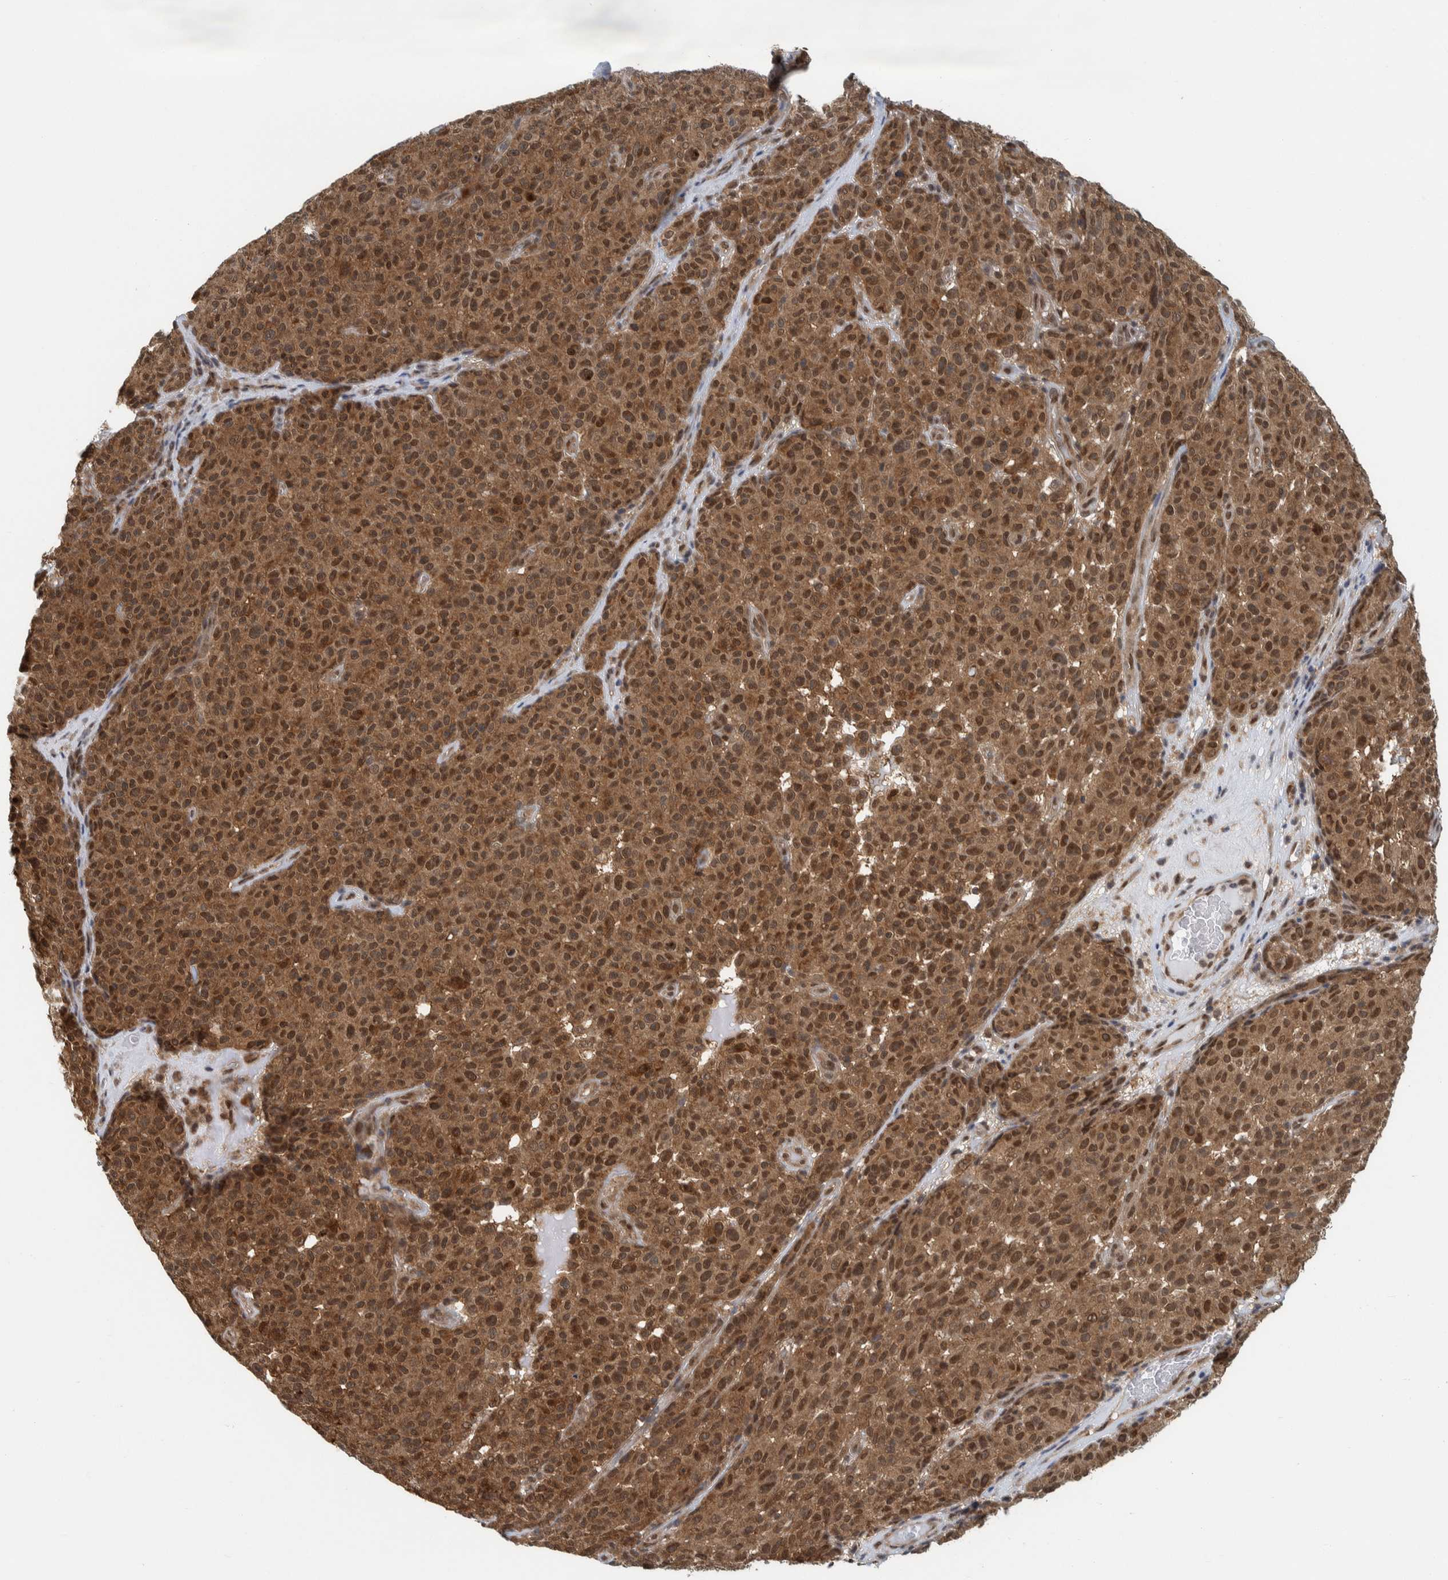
{"staining": {"intensity": "moderate", "quantity": ">75%", "location": "cytoplasmic/membranous,nuclear"}, "tissue": "melanoma", "cell_type": "Tumor cells", "image_type": "cancer", "snomed": [{"axis": "morphology", "description": "Malignant melanoma, NOS"}, {"axis": "topography", "description": "Skin"}], "caption": "This image displays immunohistochemistry staining of human melanoma, with medium moderate cytoplasmic/membranous and nuclear positivity in approximately >75% of tumor cells.", "gene": "COPS3", "patient": {"sex": "female", "age": 82}}